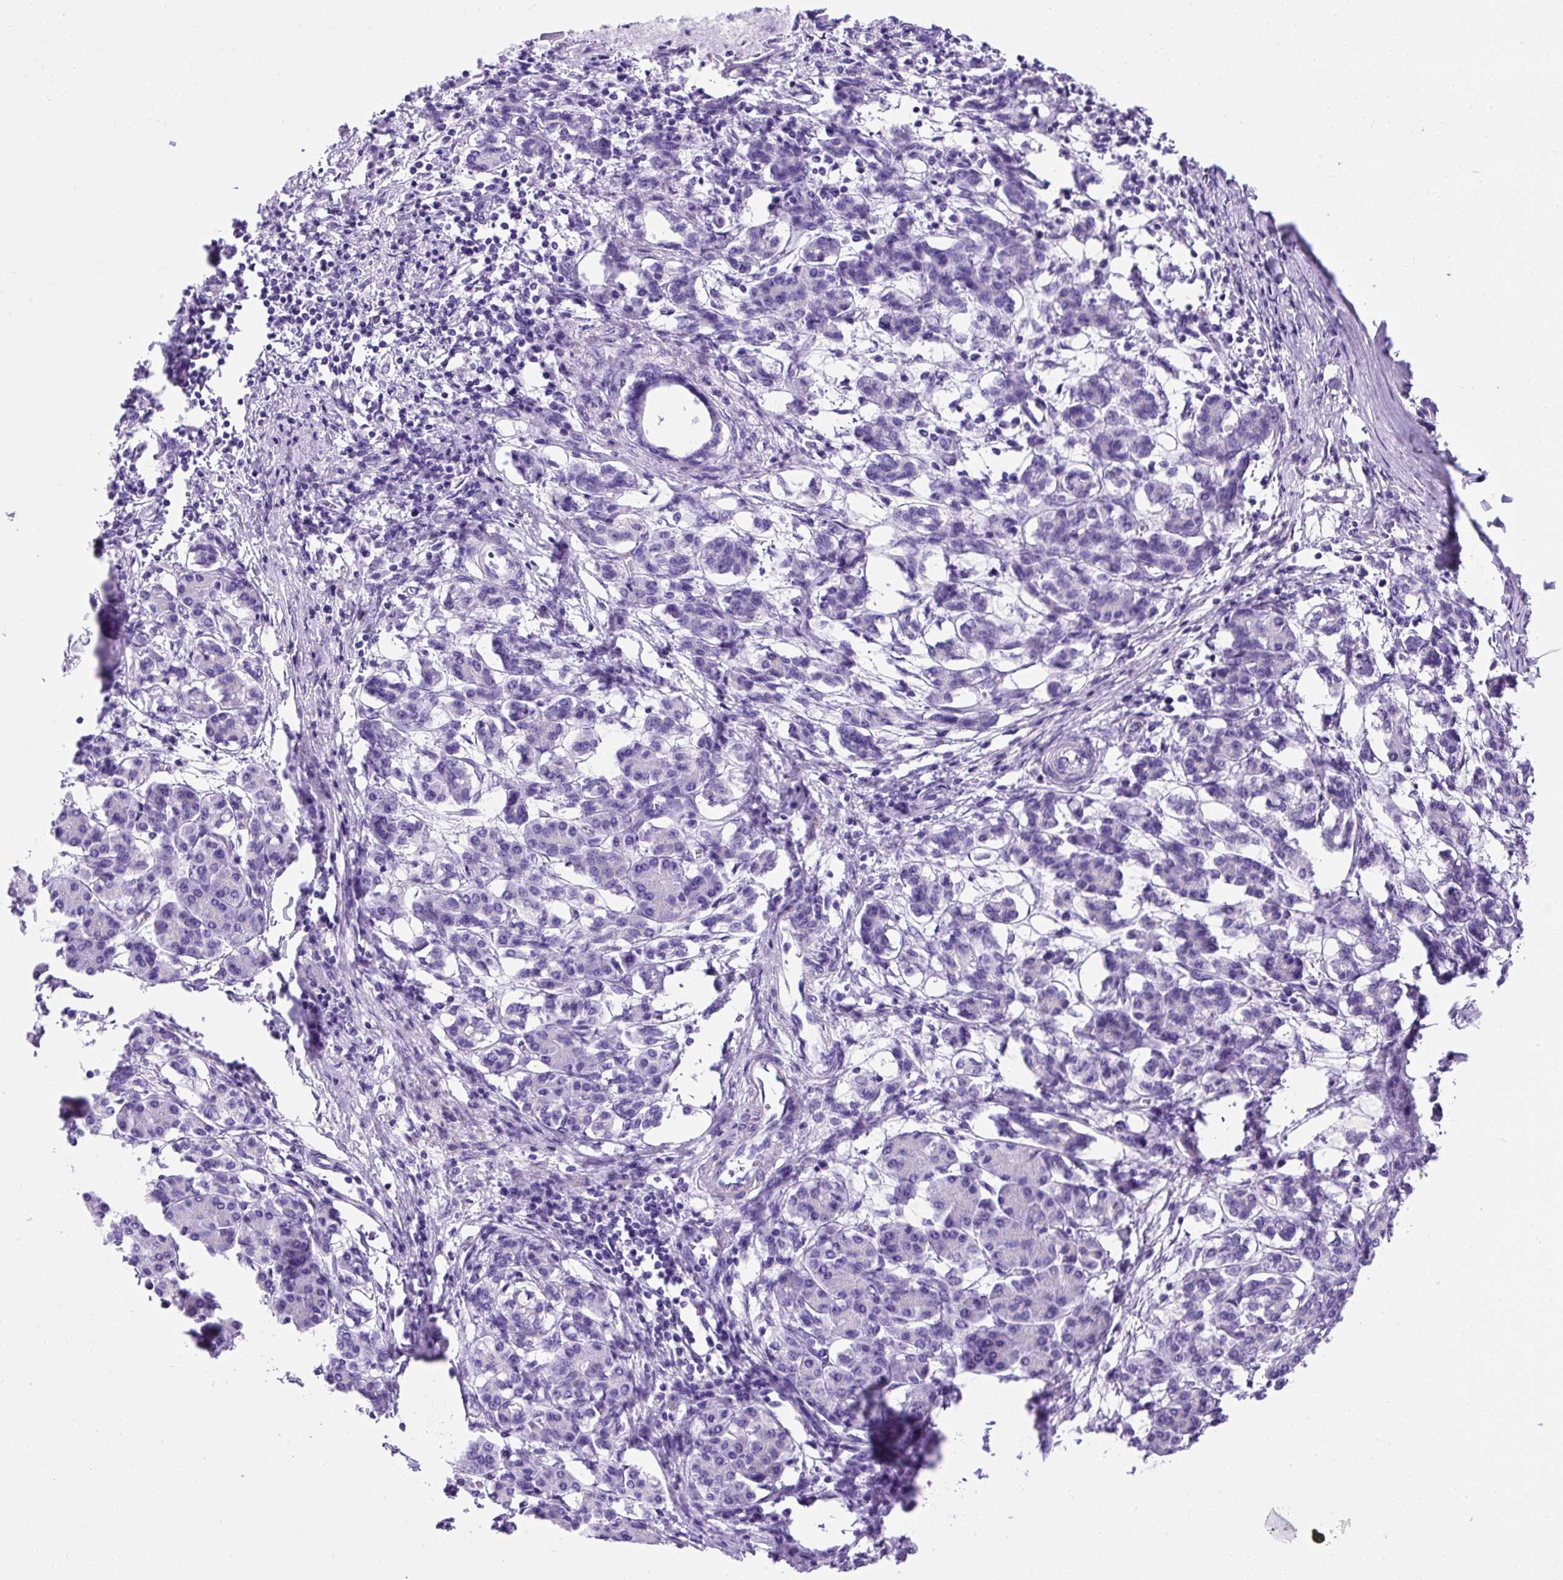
{"staining": {"intensity": "negative", "quantity": "none", "location": "none"}, "tissue": "pancreatic cancer", "cell_type": "Tumor cells", "image_type": "cancer", "snomed": [{"axis": "morphology", "description": "Adenocarcinoma, NOS"}, {"axis": "topography", "description": "Pancreas"}], "caption": "A histopathology image of human pancreatic adenocarcinoma is negative for staining in tumor cells.", "gene": "KRT12", "patient": {"sex": "female", "age": 55}}